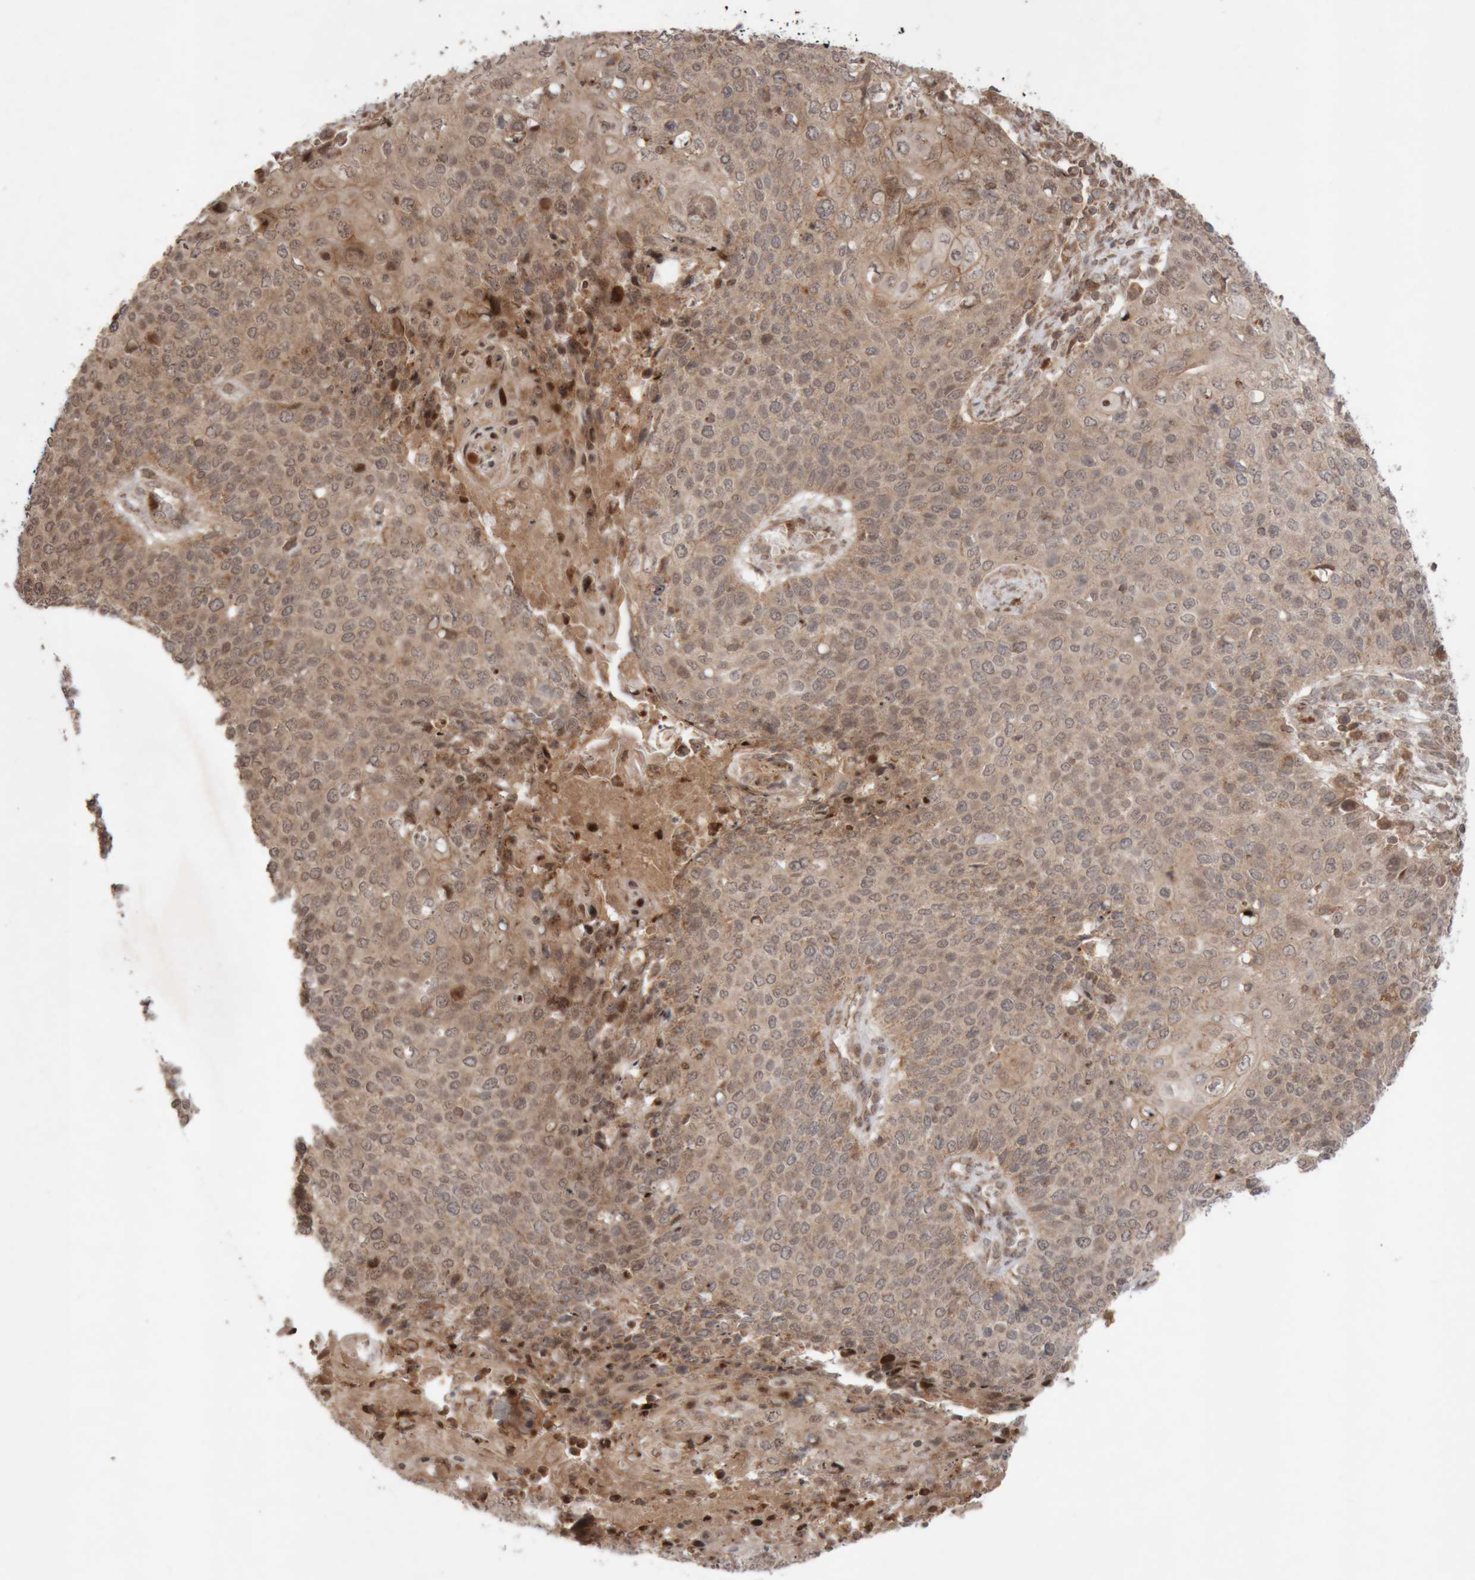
{"staining": {"intensity": "moderate", "quantity": ">75%", "location": "cytoplasmic/membranous"}, "tissue": "cervical cancer", "cell_type": "Tumor cells", "image_type": "cancer", "snomed": [{"axis": "morphology", "description": "Squamous cell carcinoma, NOS"}, {"axis": "topography", "description": "Cervix"}], "caption": "A brown stain highlights moderate cytoplasmic/membranous positivity of a protein in cervical cancer tumor cells. The protein of interest is shown in brown color, while the nuclei are stained blue.", "gene": "KIF21B", "patient": {"sex": "female", "age": 39}}